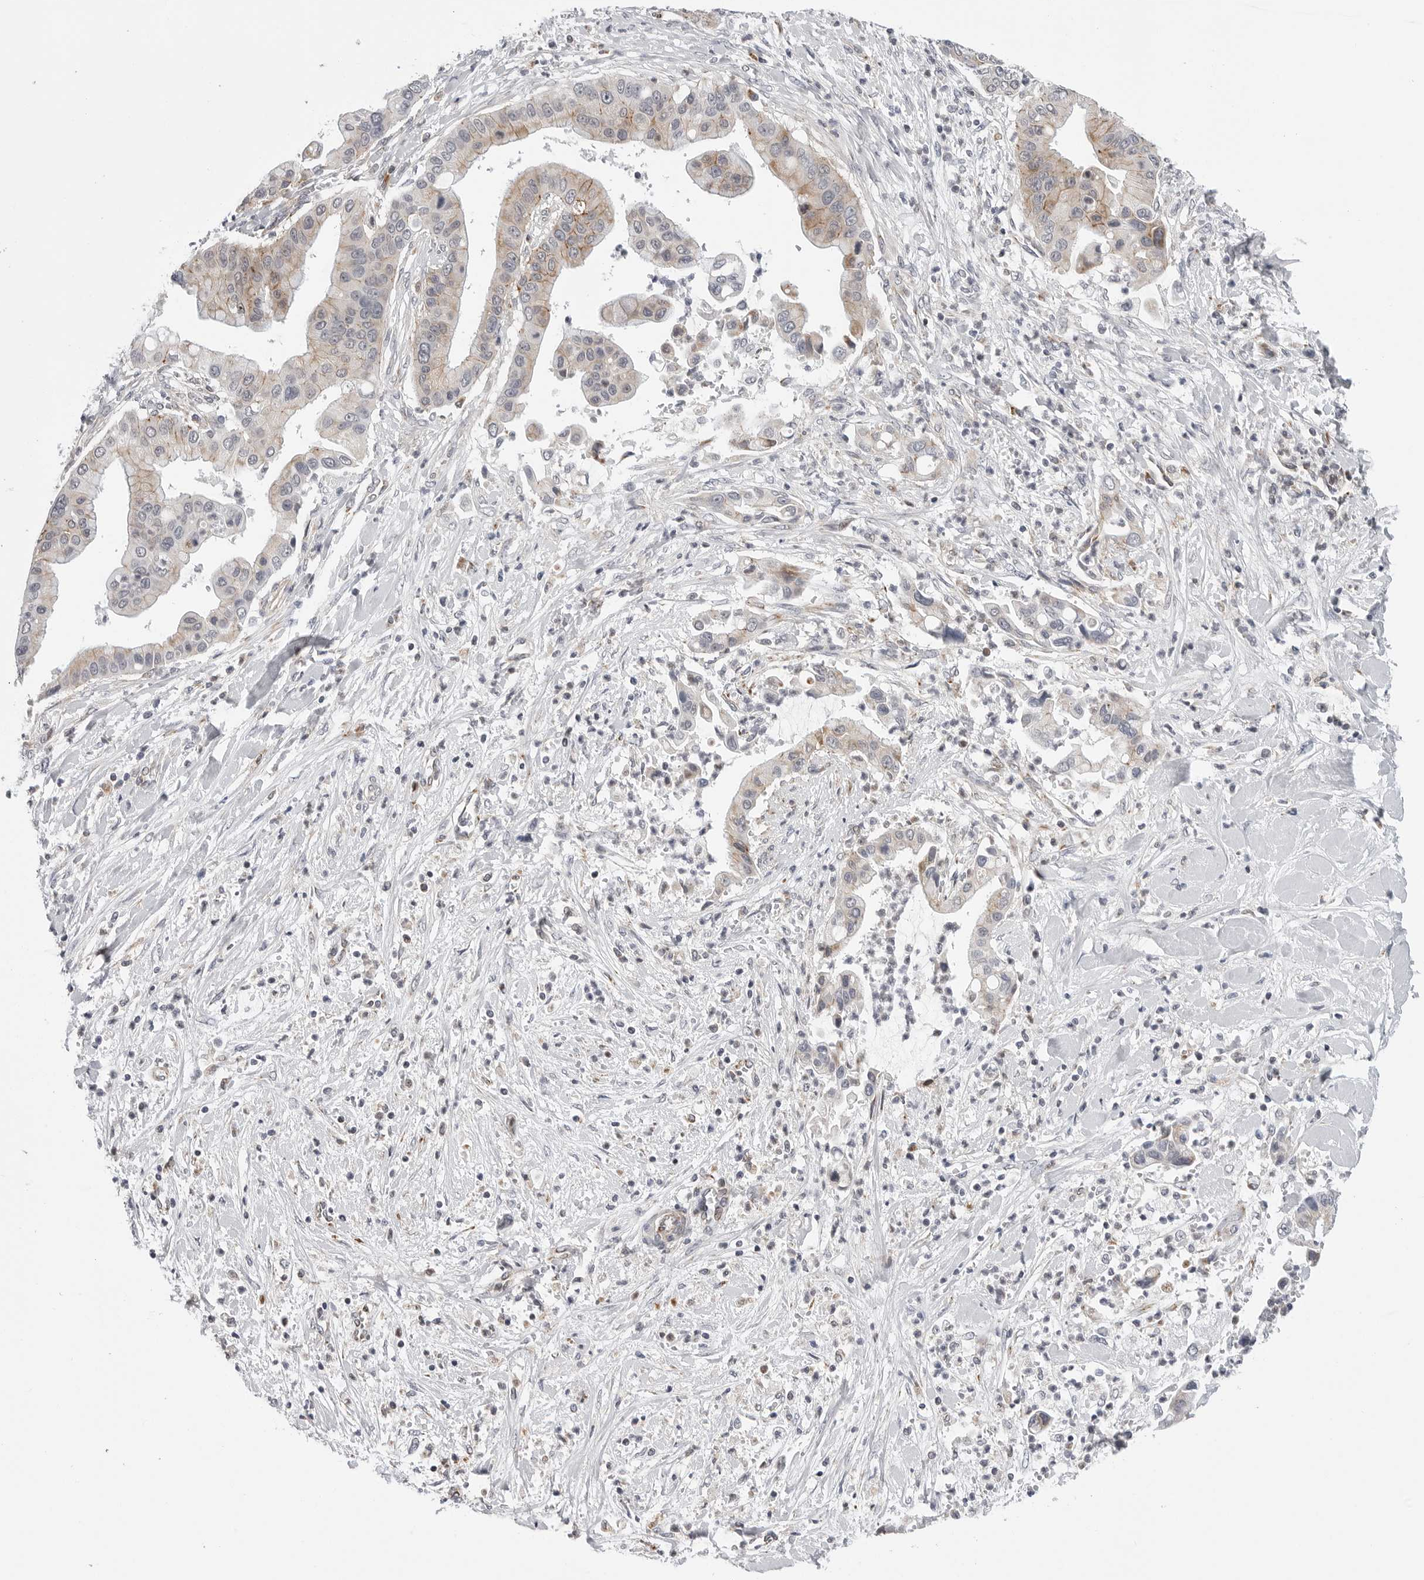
{"staining": {"intensity": "weak", "quantity": "<25%", "location": "cytoplasmic/membranous"}, "tissue": "liver cancer", "cell_type": "Tumor cells", "image_type": "cancer", "snomed": [{"axis": "morphology", "description": "Cholangiocarcinoma"}, {"axis": "topography", "description": "Liver"}], "caption": "This is an immunohistochemistry image of liver cholangiocarcinoma. There is no expression in tumor cells.", "gene": "CDK20", "patient": {"sex": "female", "age": 54}}